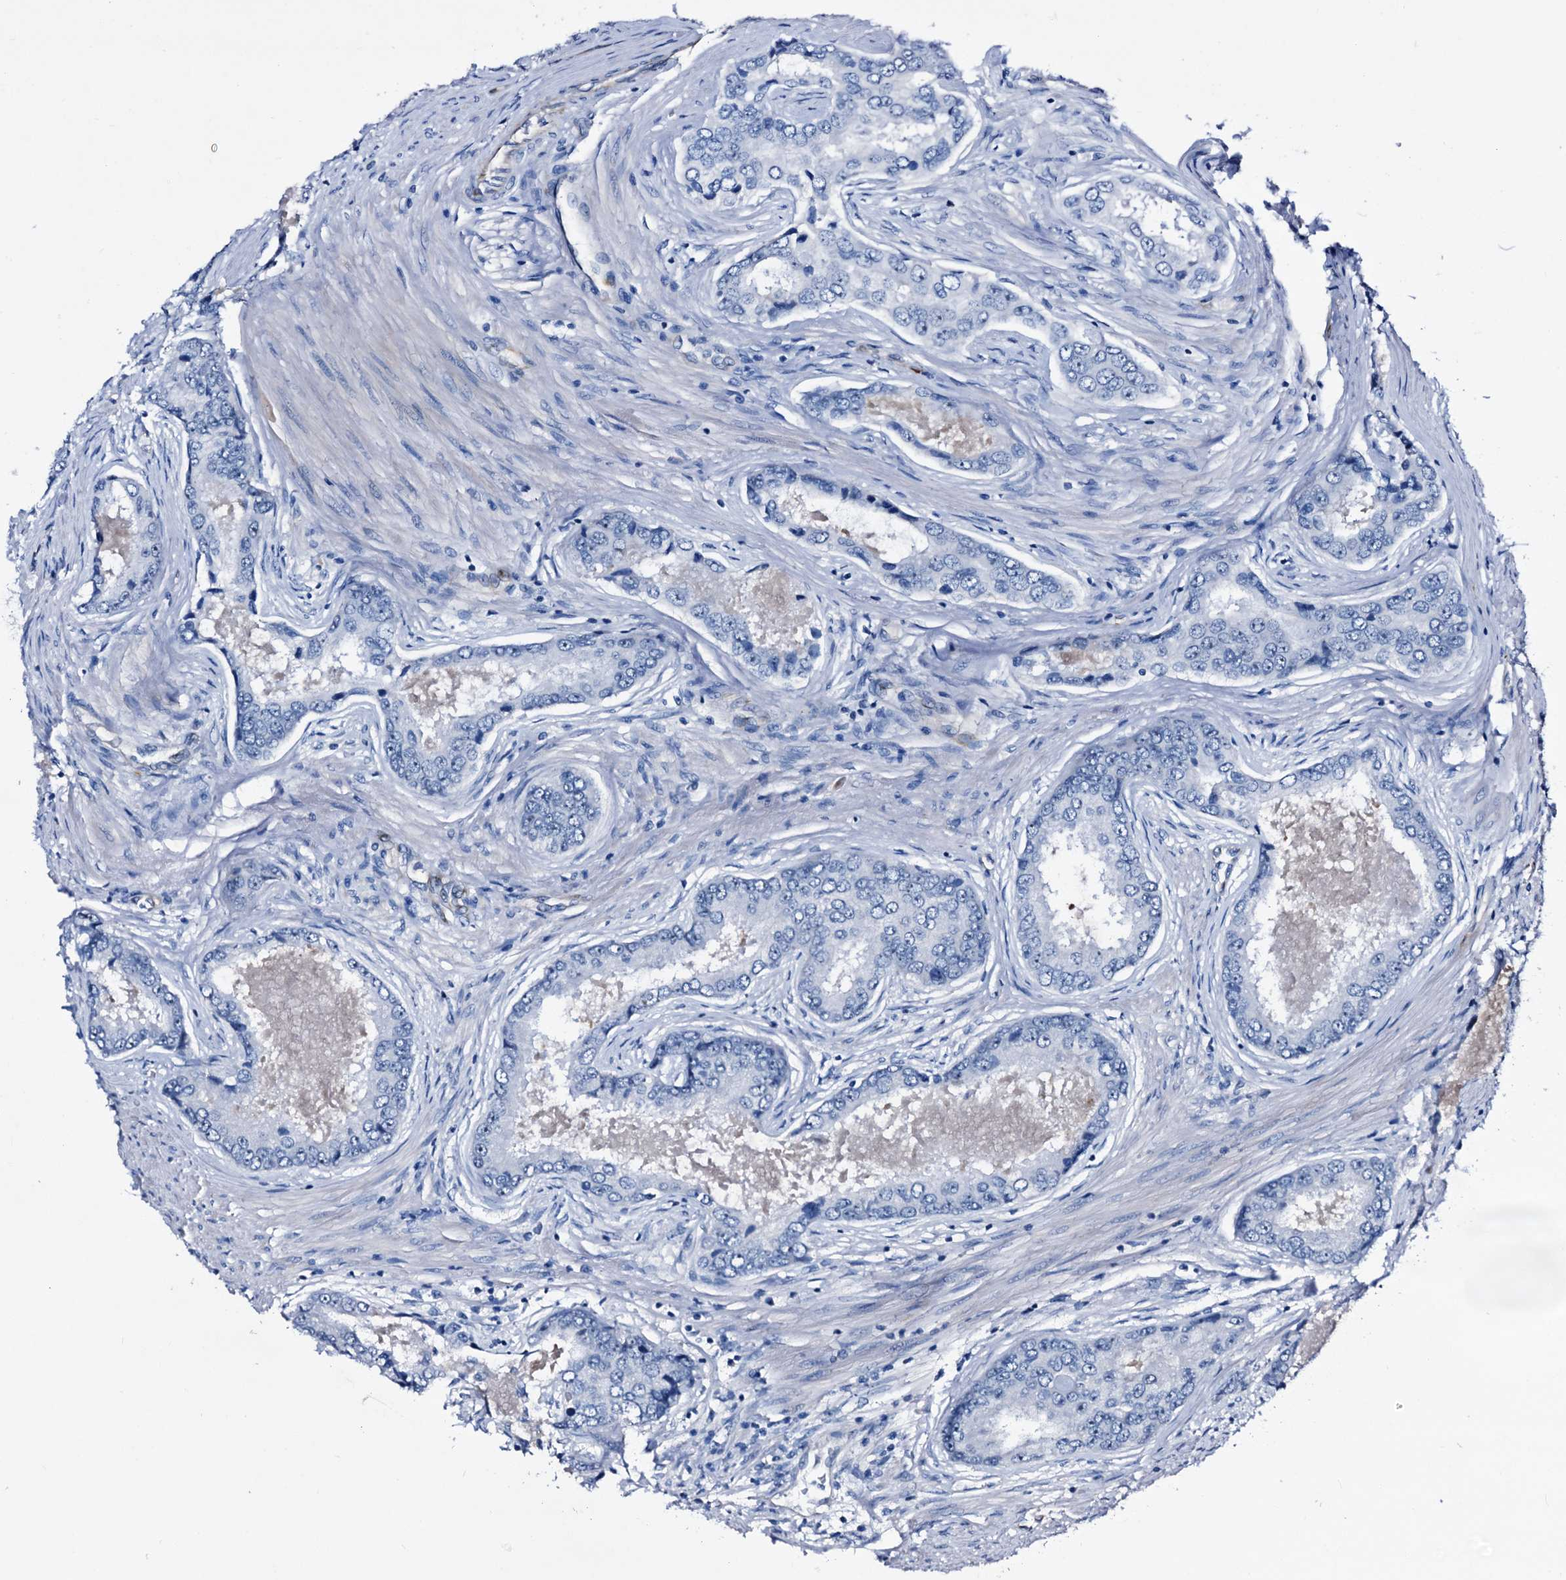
{"staining": {"intensity": "negative", "quantity": "none", "location": "none"}, "tissue": "prostate cancer", "cell_type": "Tumor cells", "image_type": "cancer", "snomed": [{"axis": "morphology", "description": "Adenocarcinoma, Low grade"}, {"axis": "topography", "description": "Prostate"}], "caption": "There is no significant expression in tumor cells of prostate cancer (low-grade adenocarcinoma).", "gene": "EMG1", "patient": {"sex": "male", "age": 68}}